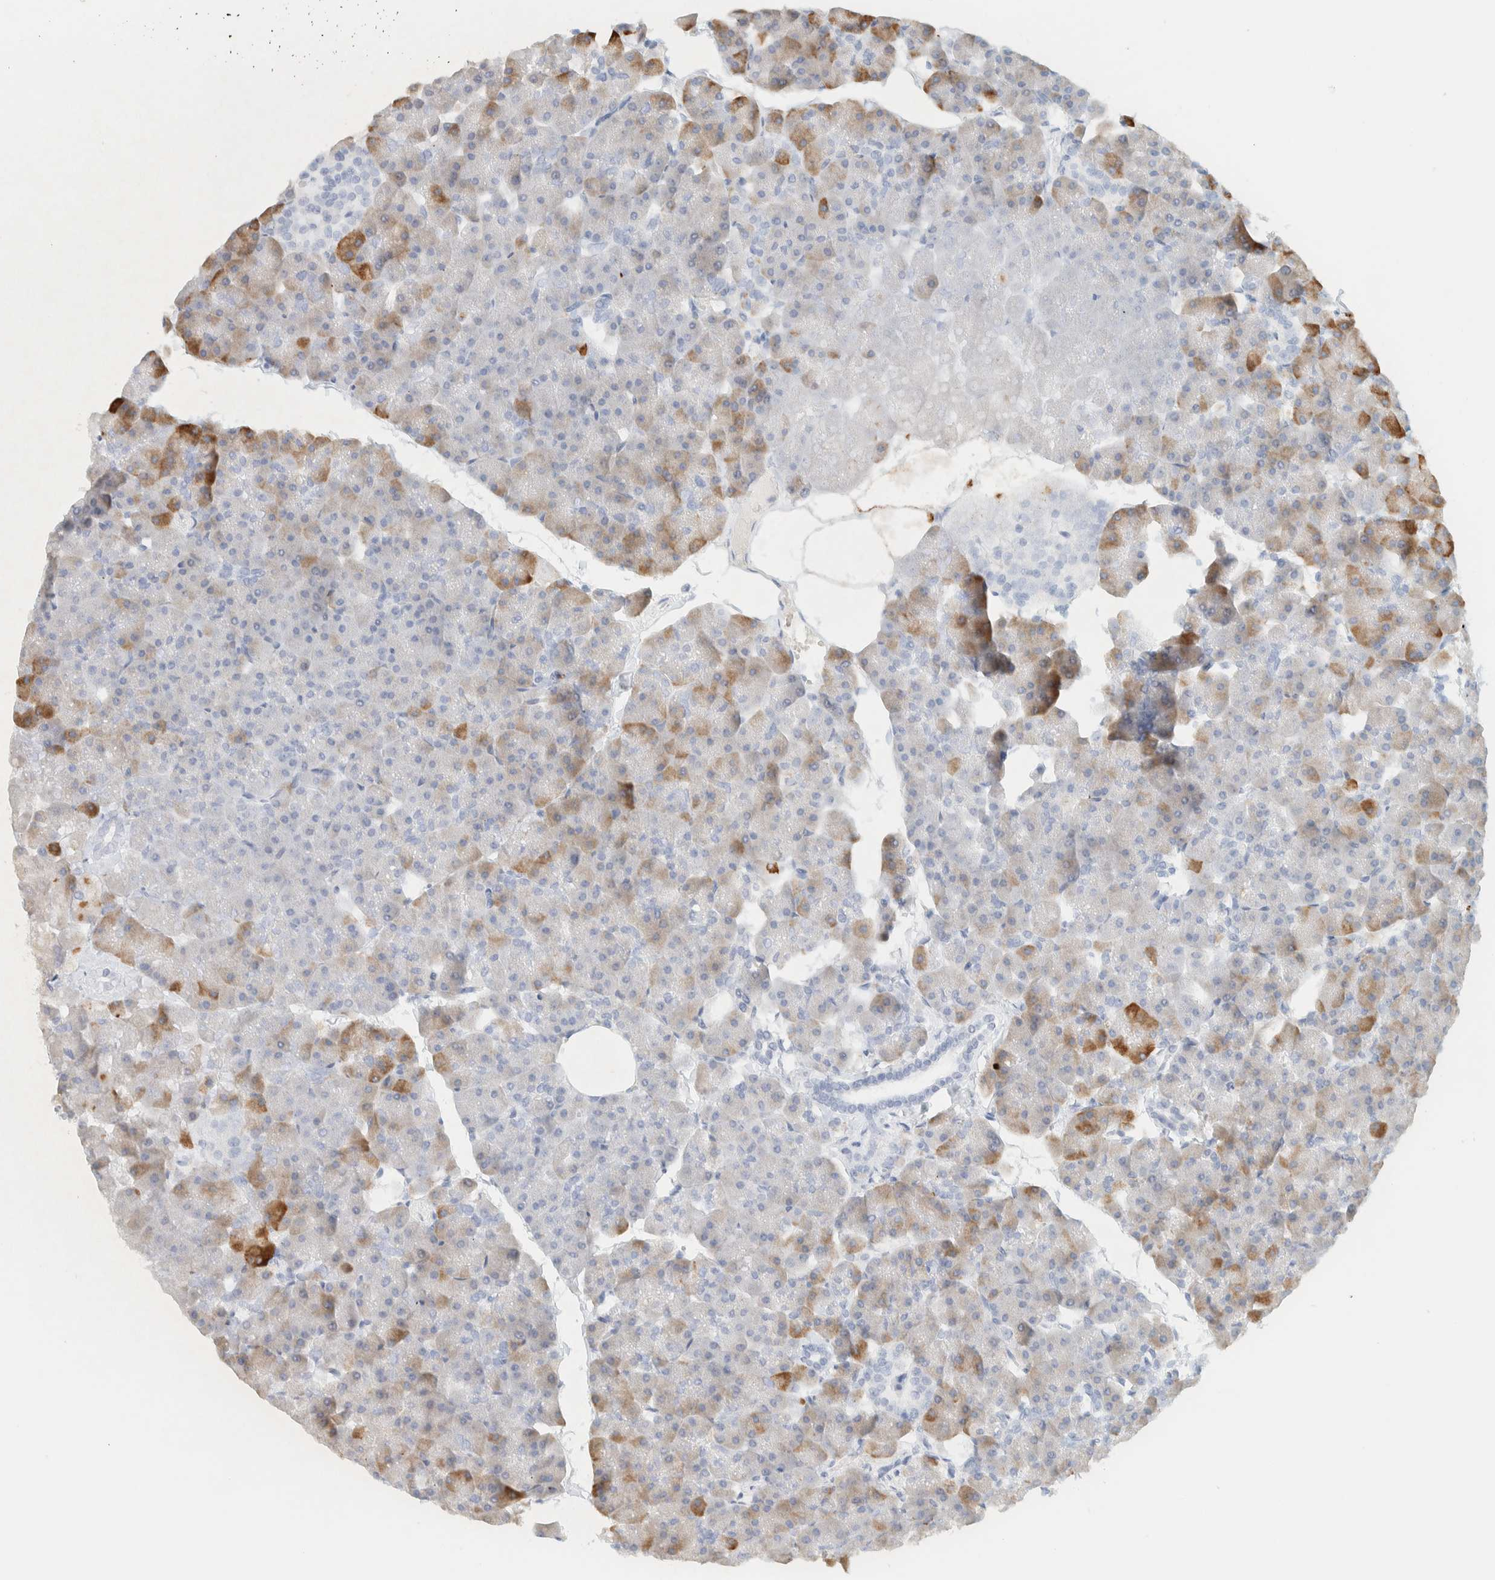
{"staining": {"intensity": "moderate", "quantity": "25%-75%", "location": "cytoplasmic/membranous"}, "tissue": "pancreas", "cell_type": "Exocrine glandular cells", "image_type": "normal", "snomed": [{"axis": "morphology", "description": "Normal tissue, NOS"}, {"axis": "topography", "description": "Pancreas"}], "caption": "About 25%-75% of exocrine glandular cells in normal human pancreas demonstrate moderate cytoplasmic/membranous protein positivity as visualized by brown immunohistochemical staining.", "gene": "SPNS3", "patient": {"sex": "male", "age": 35}}